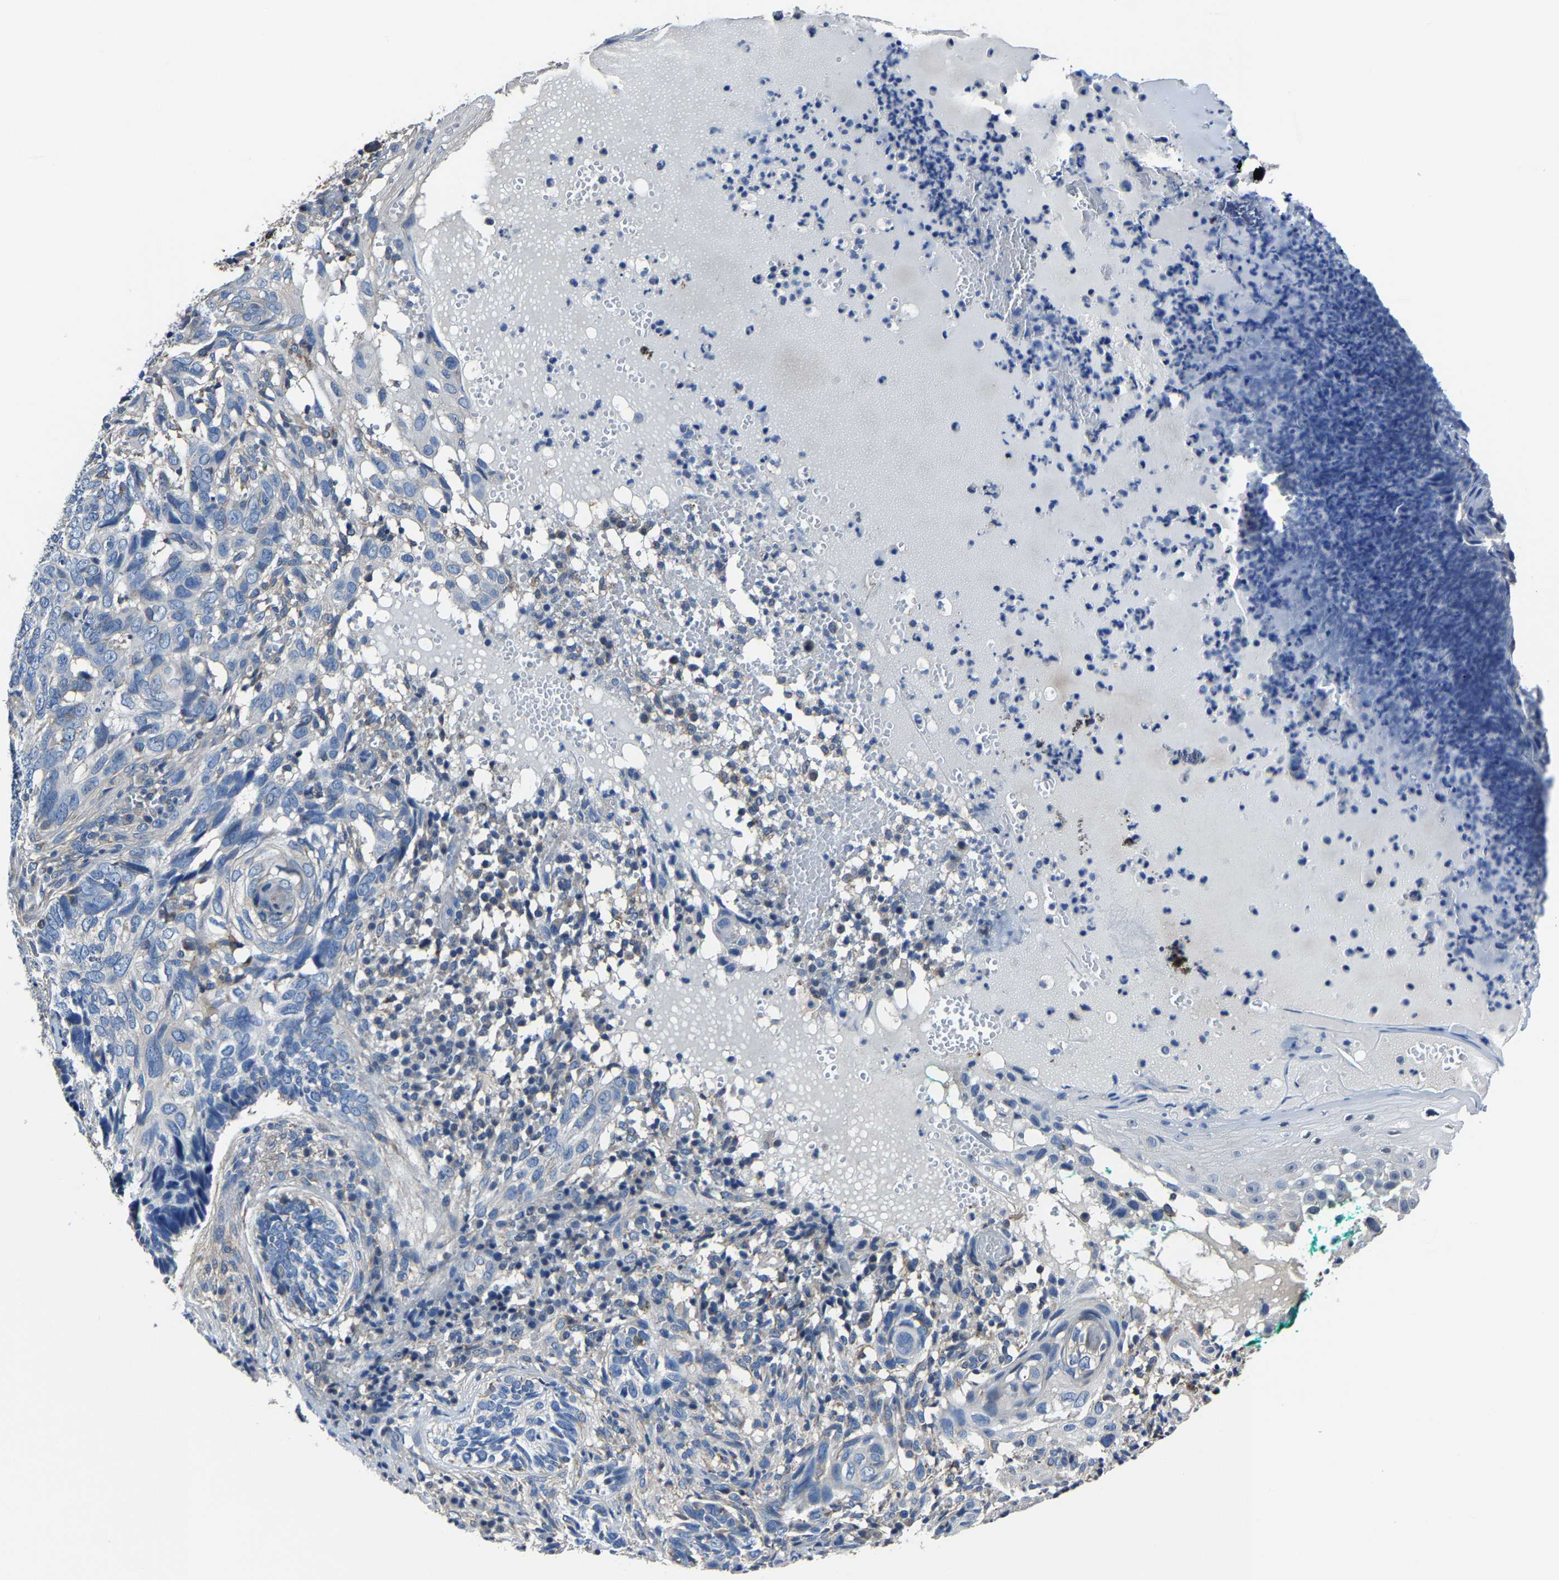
{"staining": {"intensity": "negative", "quantity": "none", "location": "none"}, "tissue": "skin cancer", "cell_type": "Tumor cells", "image_type": "cancer", "snomed": [{"axis": "morphology", "description": "Basal cell carcinoma"}, {"axis": "topography", "description": "Skin"}], "caption": "Immunohistochemistry (IHC) photomicrograph of neoplastic tissue: human skin cancer (basal cell carcinoma) stained with DAB (3,3'-diaminobenzidine) reveals no significant protein expression in tumor cells.", "gene": "STRBP", "patient": {"sex": "female", "age": 89}}